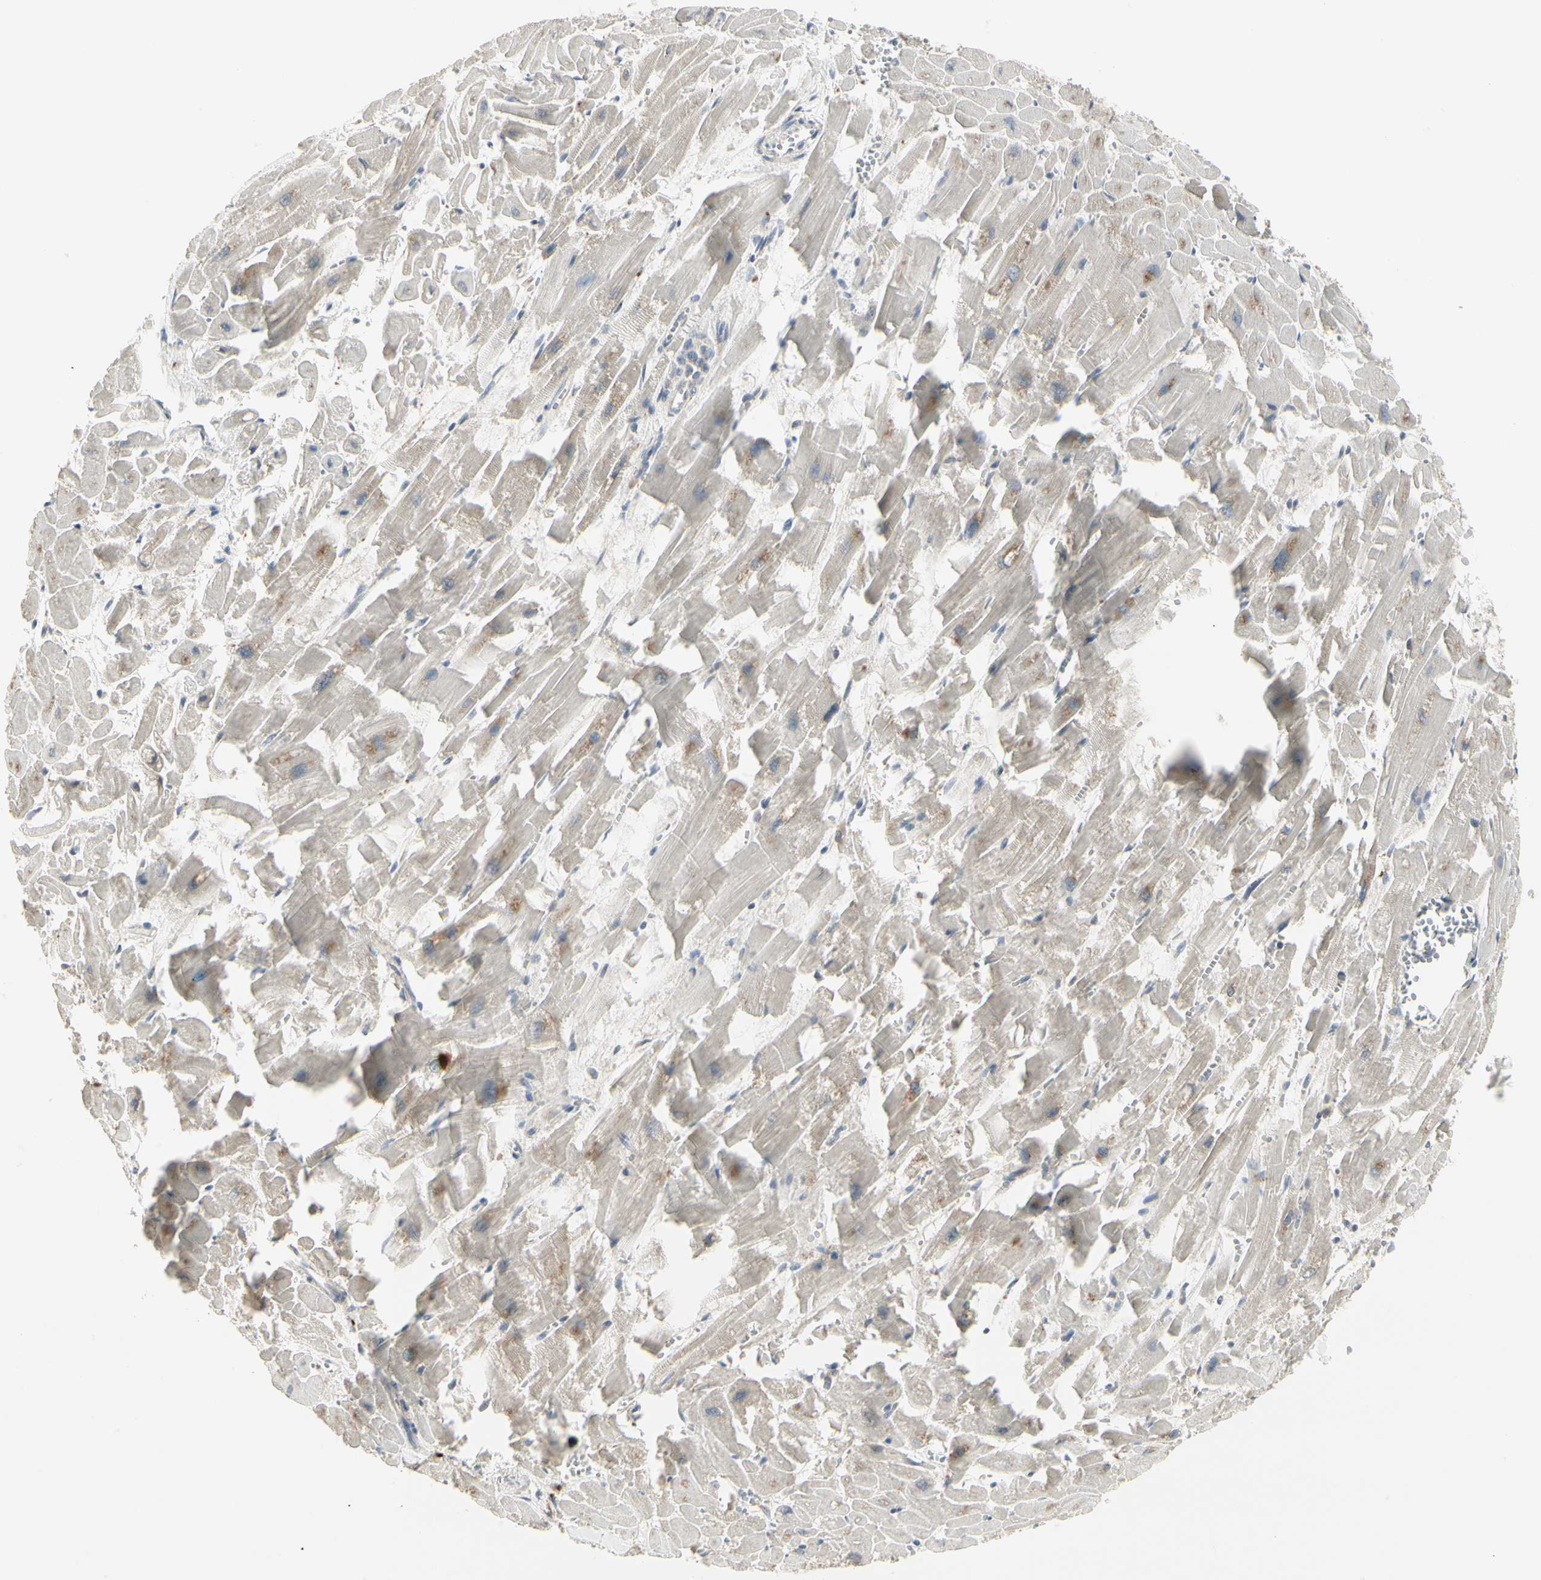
{"staining": {"intensity": "weak", "quantity": "<25%", "location": "cytoplasmic/membranous"}, "tissue": "heart muscle", "cell_type": "Cardiomyocytes", "image_type": "normal", "snomed": [{"axis": "morphology", "description": "Normal tissue, NOS"}, {"axis": "topography", "description": "Heart"}], "caption": "This is an immunohistochemistry photomicrograph of normal heart muscle. There is no staining in cardiomyocytes.", "gene": "GRN", "patient": {"sex": "female", "age": 19}}